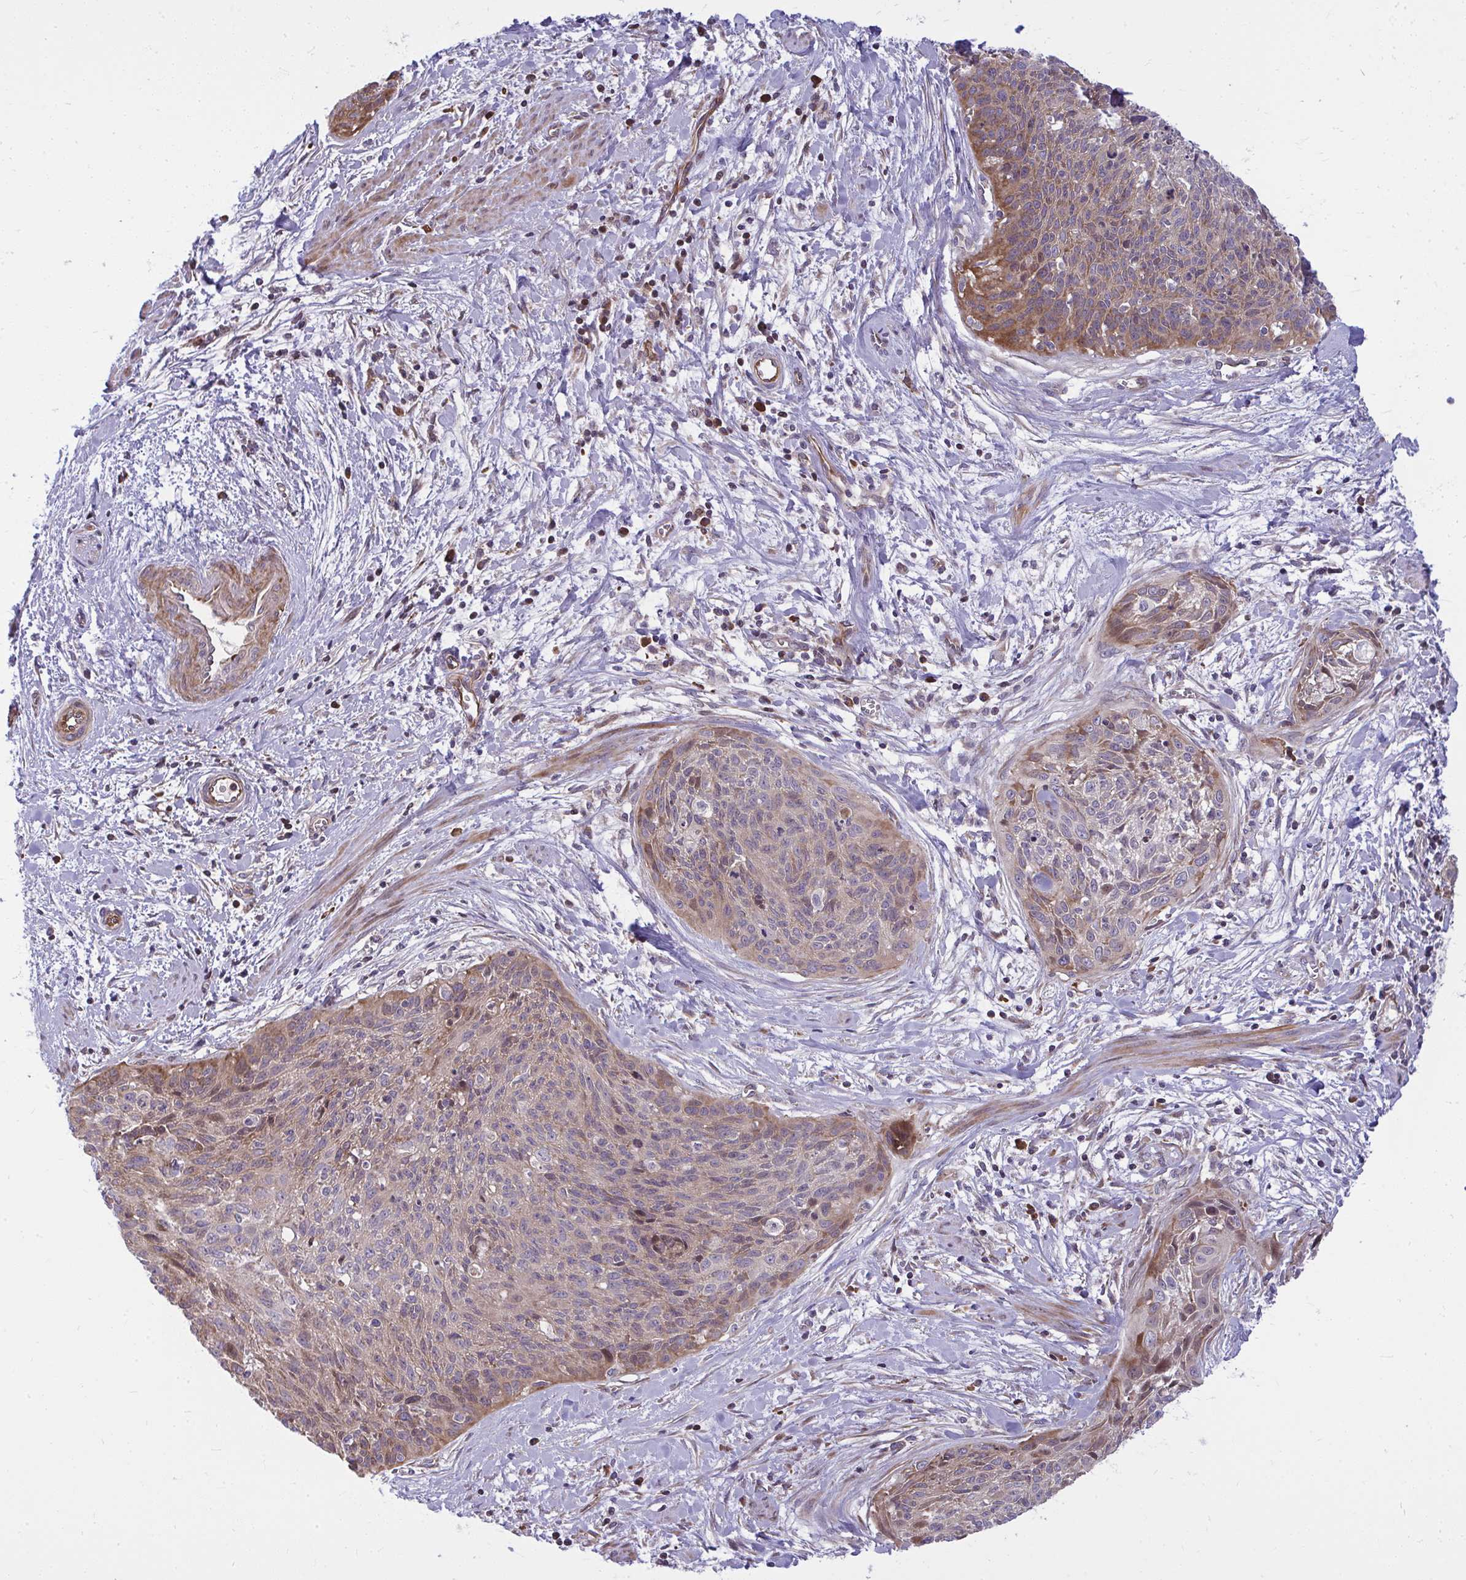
{"staining": {"intensity": "moderate", "quantity": "25%-75%", "location": "cytoplasmic/membranous,nuclear"}, "tissue": "cervical cancer", "cell_type": "Tumor cells", "image_type": "cancer", "snomed": [{"axis": "morphology", "description": "Squamous cell carcinoma, NOS"}, {"axis": "topography", "description": "Cervix"}], "caption": "Brown immunohistochemical staining in human cervical cancer displays moderate cytoplasmic/membranous and nuclear positivity in about 25%-75% of tumor cells.", "gene": "ZSCAN9", "patient": {"sex": "female", "age": 55}}